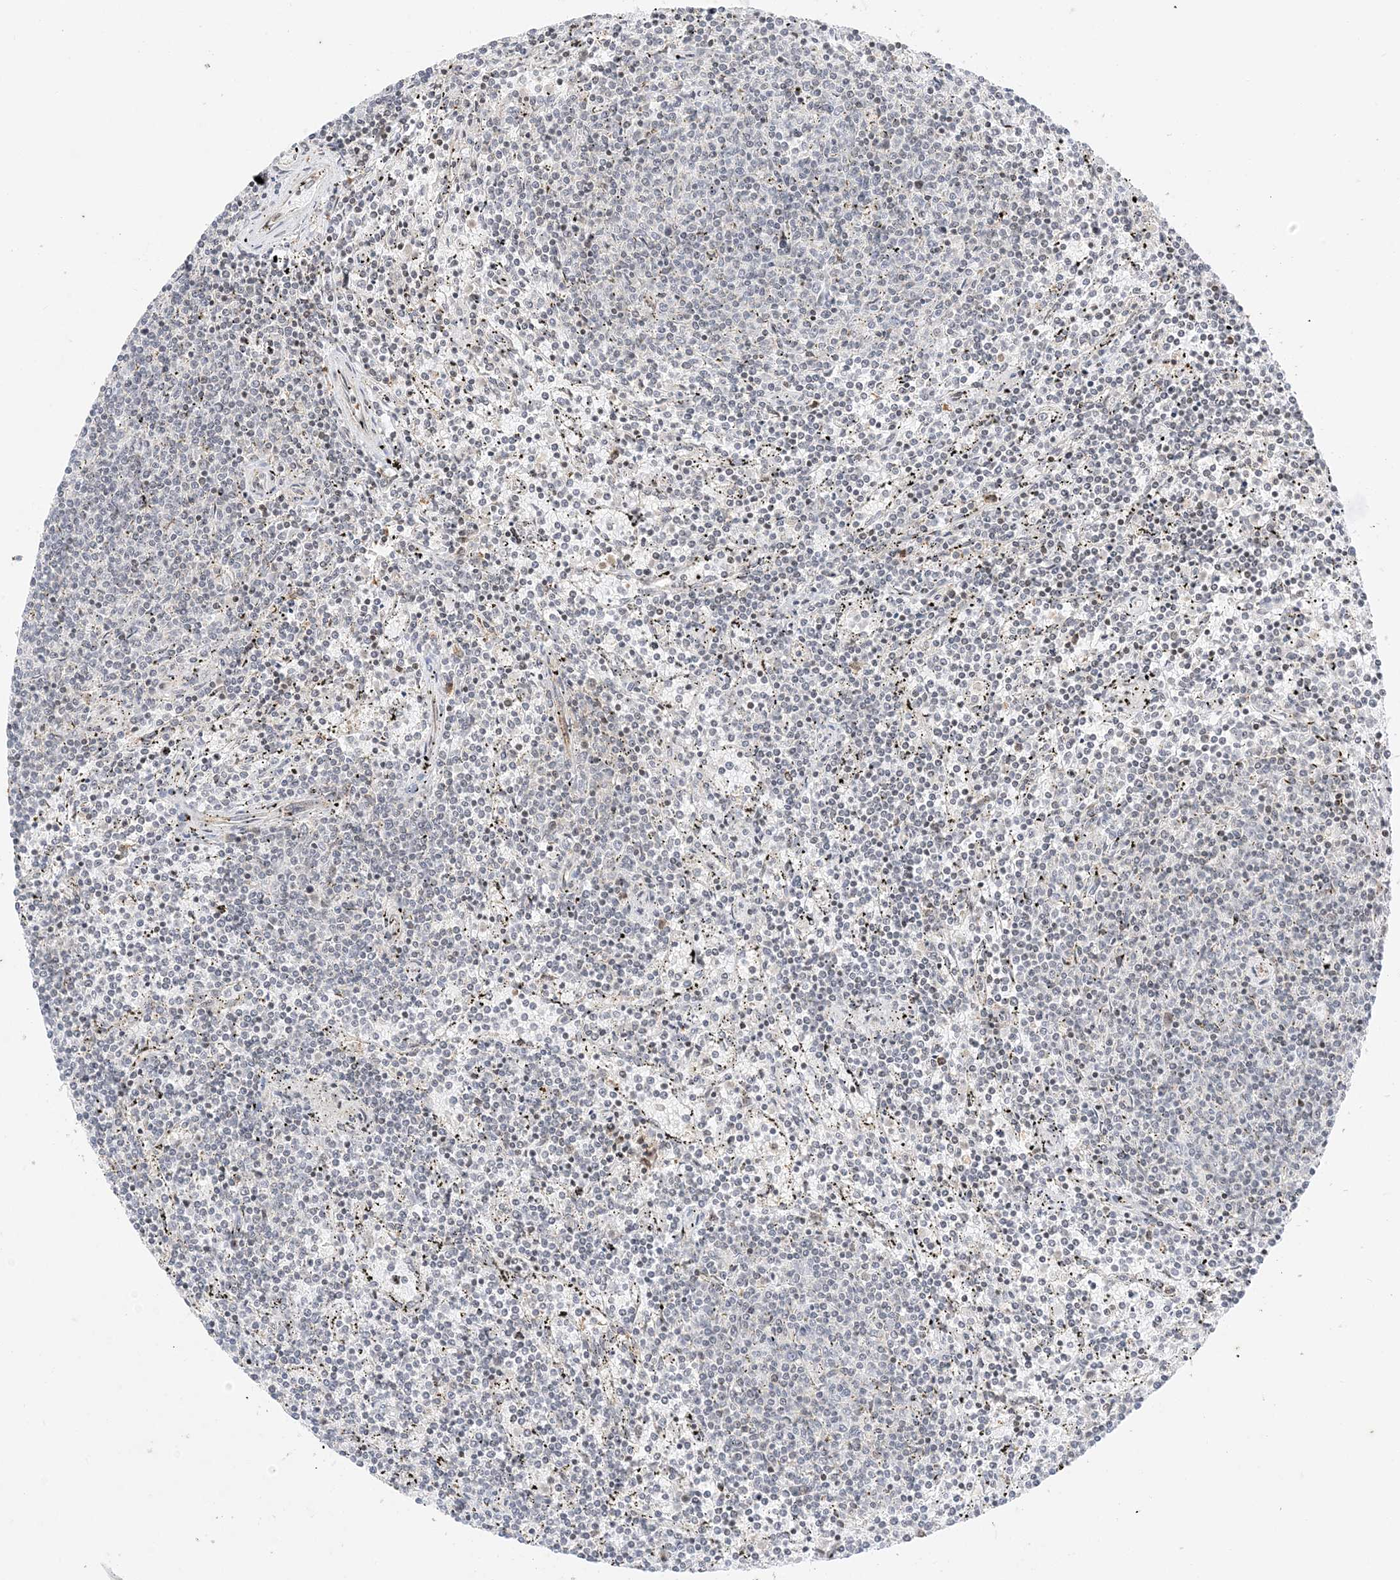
{"staining": {"intensity": "negative", "quantity": "none", "location": "none"}, "tissue": "lymphoma", "cell_type": "Tumor cells", "image_type": "cancer", "snomed": [{"axis": "morphology", "description": "Malignant lymphoma, non-Hodgkin's type, Low grade"}, {"axis": "topography", "description": "Spleen"}], "caption": "Tumor cells are negative for brown protein staining in low-grade malignant lymphoma, non-Hodgkin's type.", "gene": "RAC1", "patient": {"sex": "female", "age": 50}}